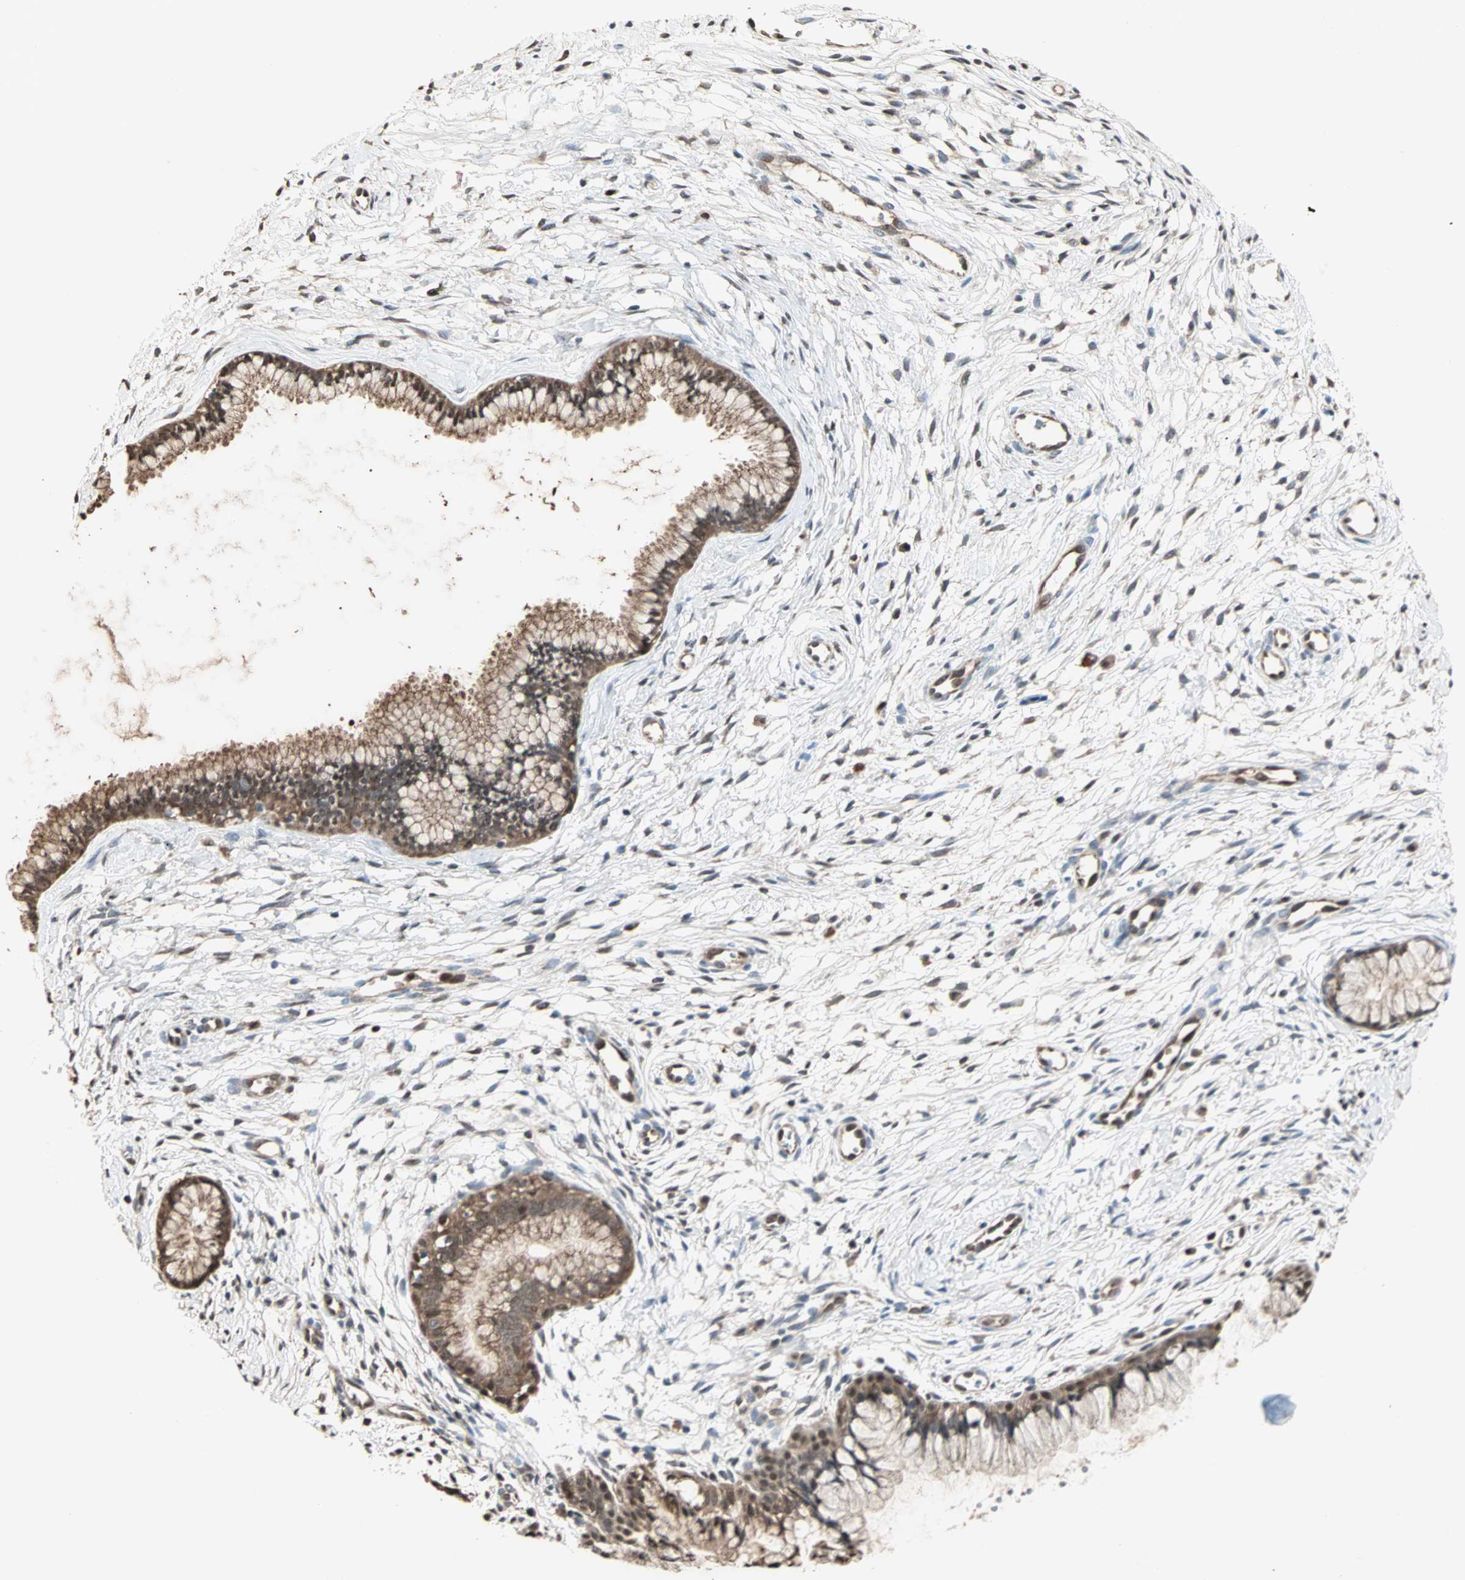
{"staining": {"intensity": "strong", "quantity": ">75%", "location": "cytoplasmic/membranous,nuclear"}, "tissue": "cervix", "cell_type": "Glandular cells", "image_type": "normal", "snomed": [{"axis": "morphology", "description": "Normal tissue, NOS"}, {"axis": "topography", "description": "Cervix"}], "caption": "Cervix stained with immunohistochemistry exhibits strong cytoplasmic/membranous,nuclear expression in approximately >75% of glandular cells. (Stains: DAB in brown, nuclei in blue, Microscopy: brightfield microscopy at high magnification).", "gene": "DRG2", "patient": {"sex": "female", "age": 39}}